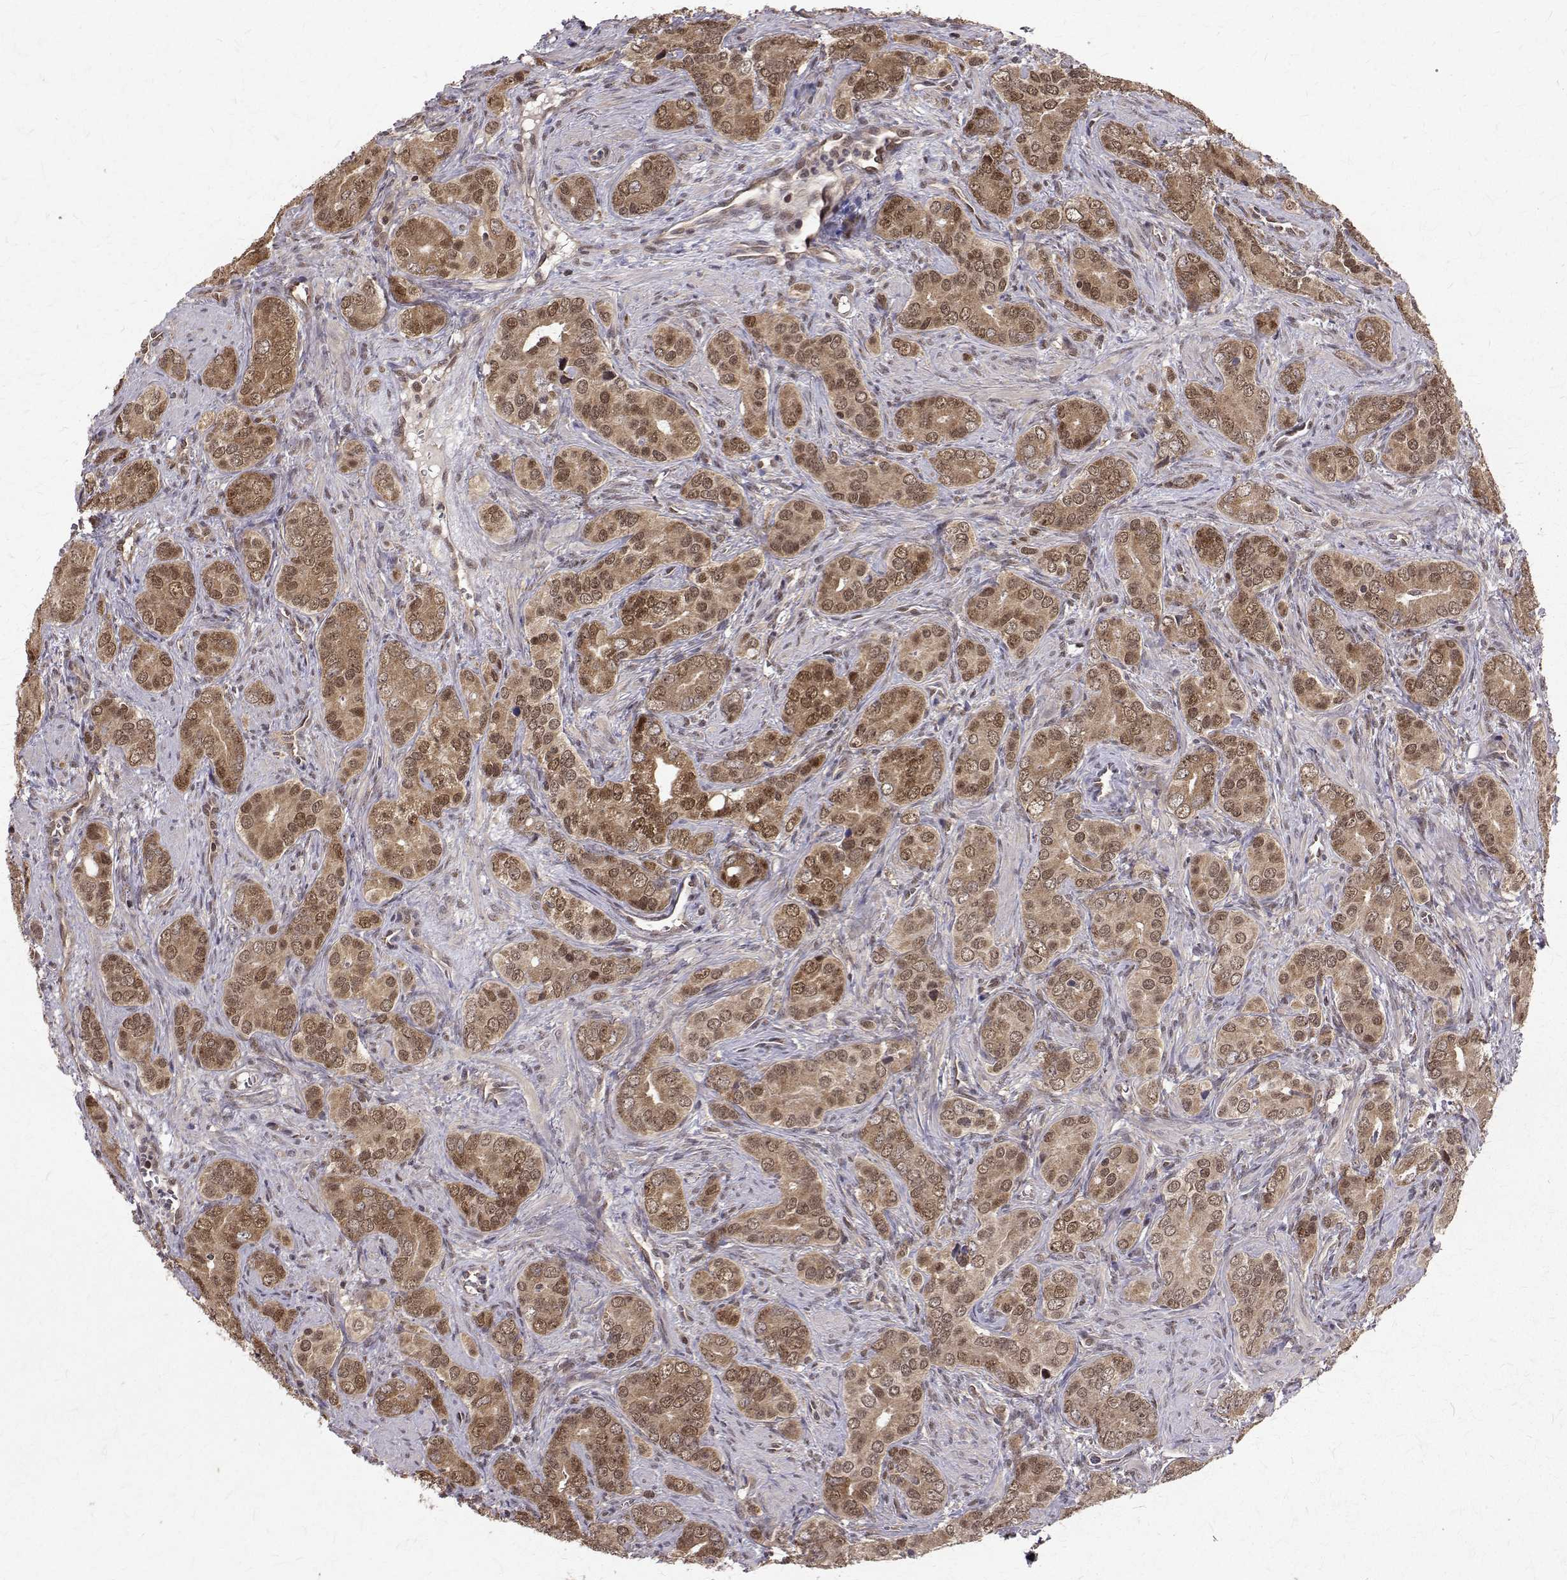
{"staining": {"intensity": "moderate", "quantity": ">75%", "location": "cytoplasmic/membranous,nuclear"}, "tissue": "prostate cancer", "cell_type": "Tumor cells", "image_type": "cancer", "snomed": [{"axis": "morphology", "description": "Adenocarcinoma, High grade"}, {"axis": "topography", "description": "Prostate"}], "caption": "This photomicrograph shows immunohistochemistry (IHC) staining of prostate cancer, with medium moderate cytoplasmic/membranous and nuclear positivity in approximately >75% of tumor cells.", "gene": "NIF3L1", "patient": {"sex": "male", "age": 84}}